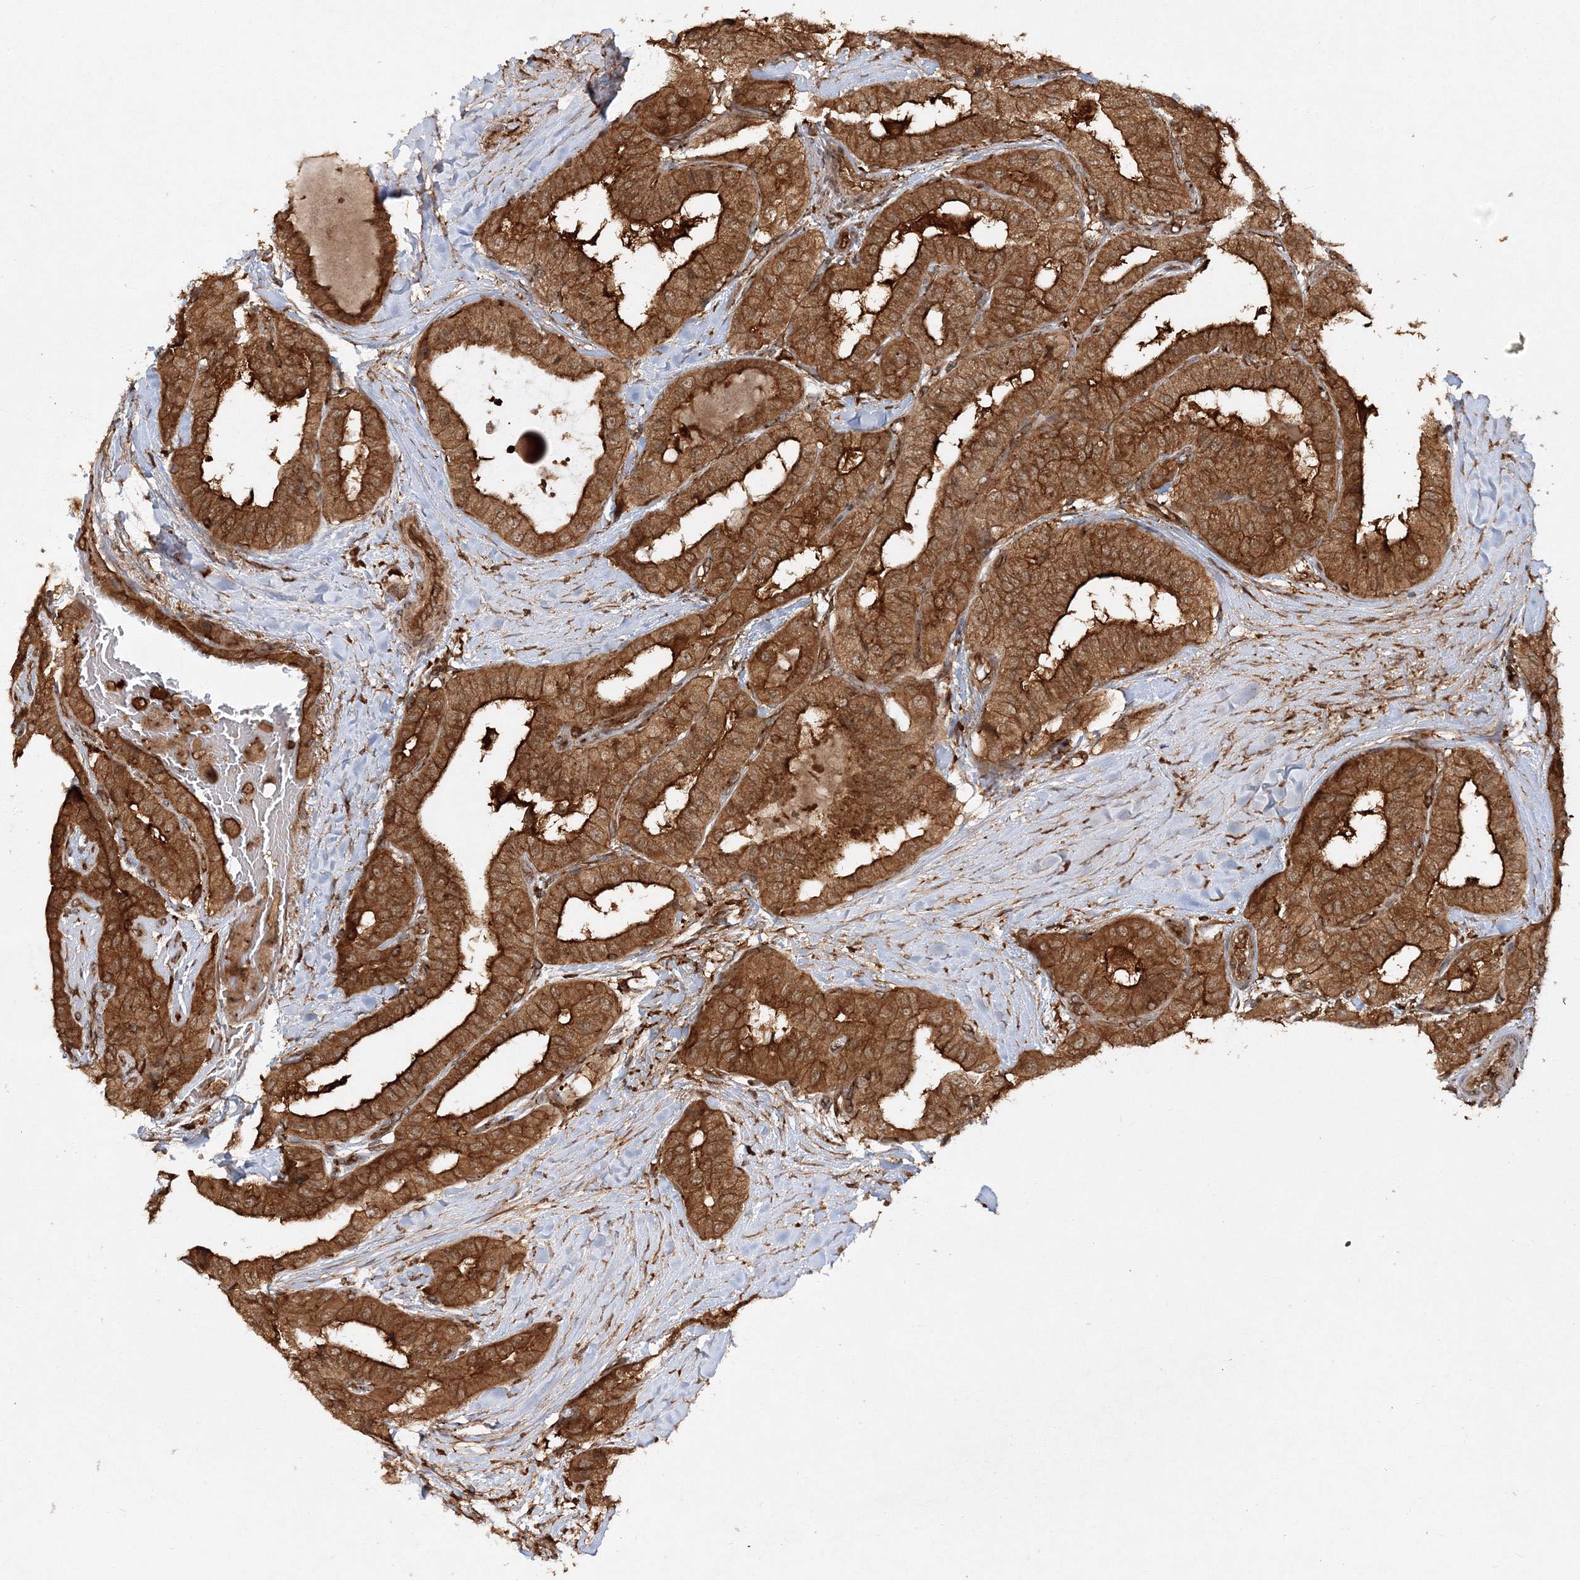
{"staining": {"intensity": "strong", "quantity": ">75%", "location": "cytoplasmic/membranous"}, "tissue": "thyroid cancer", "cell_type": "Tumor cells", "image_type": "cancer", "snomed": [{"axis": "morphology", "description": "Papillary adenocarcinoma, NOS"}, {"axis": "topography", "description": "Thyroid gland"}], "caption": "Brown immunohistochemical staining in human papillary adenocarcinoma (thyroid) exhibits strong cytoplasmic/membranous positivity in about >75% of tumor cells. (IHC, brightfield microscopy, high magnification).", "gene": "WDR37", "patient": {"sex": "female", "age": 59}}